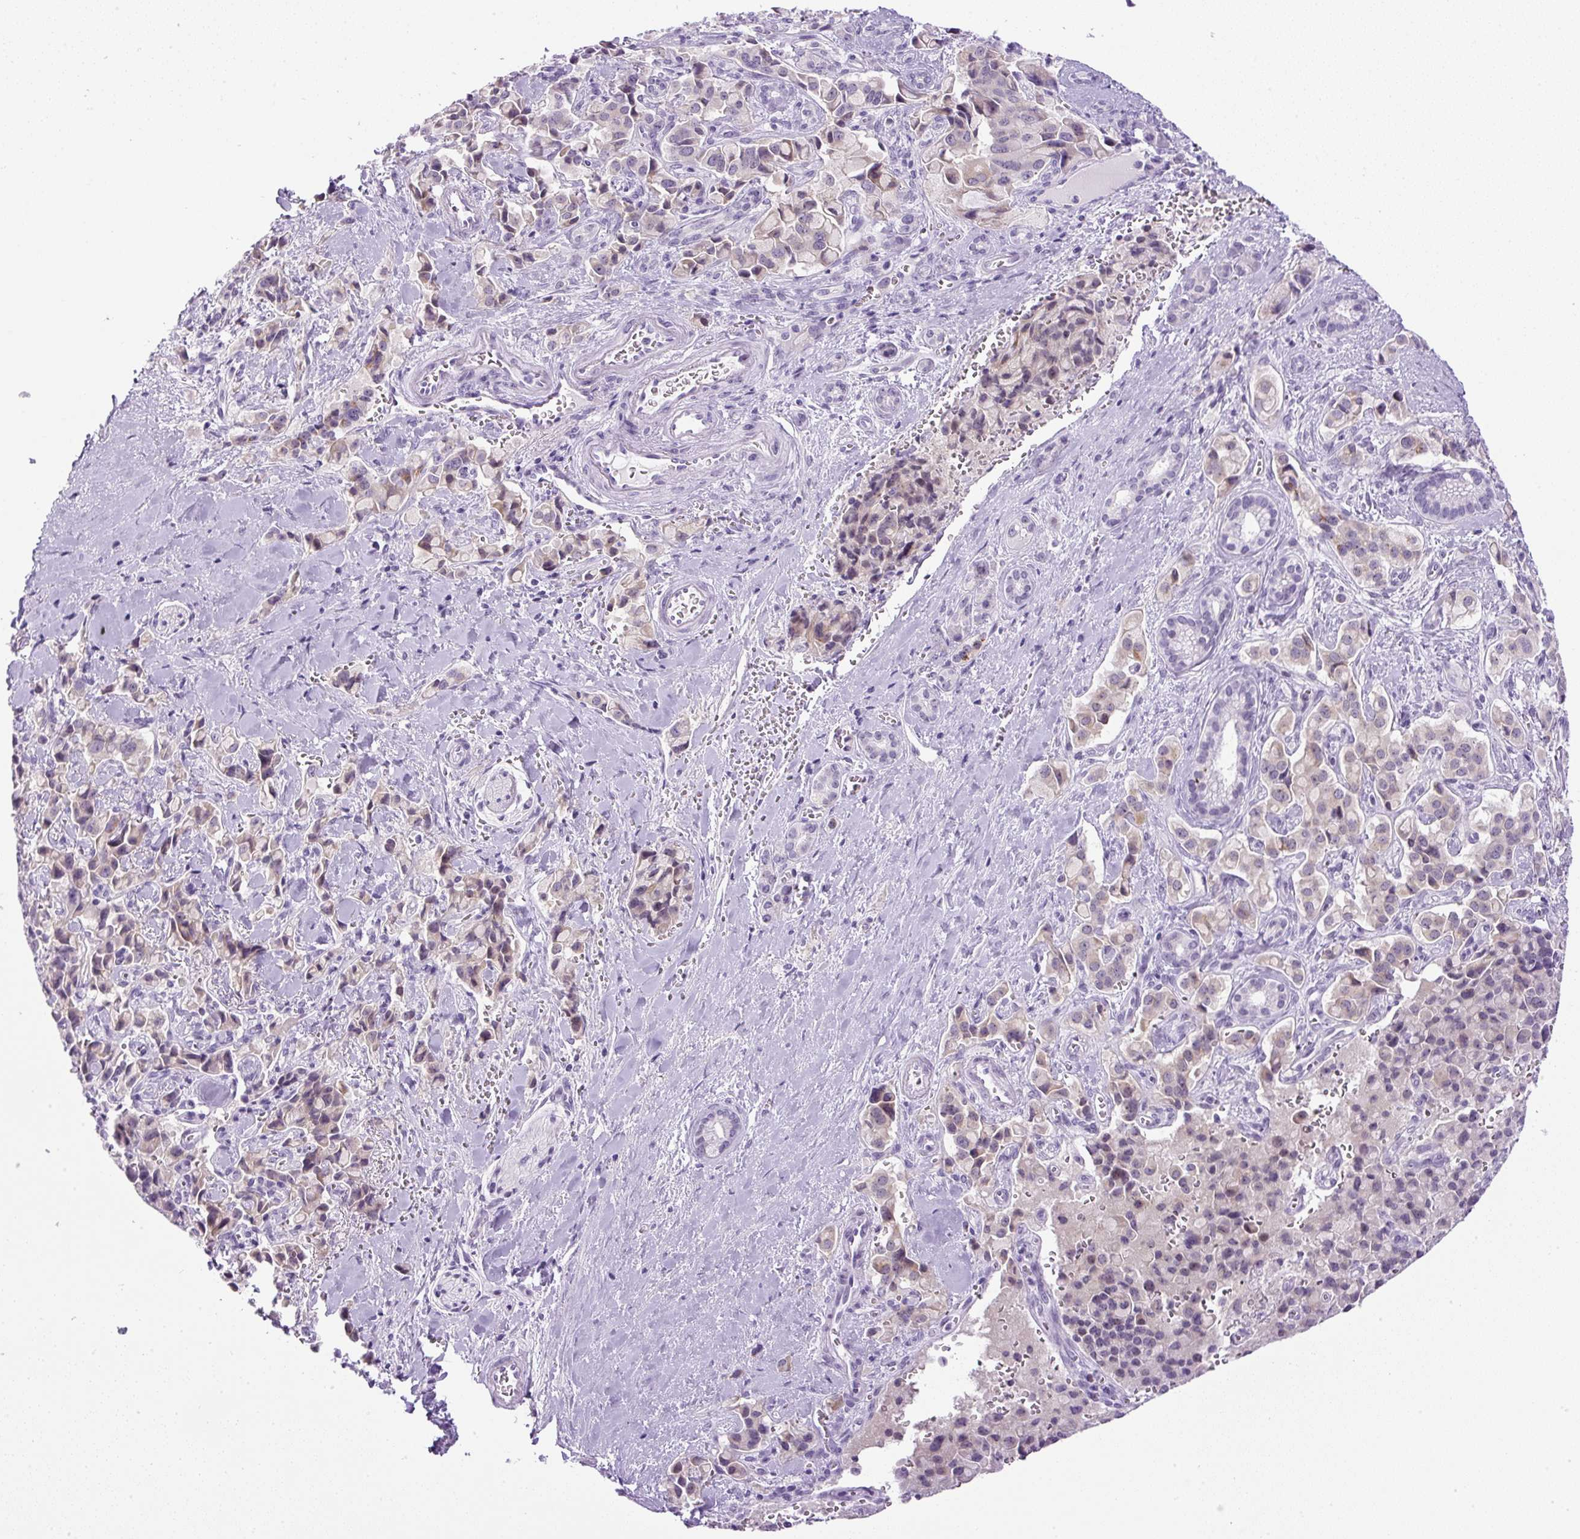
{"staining": {"intensity": "negative", "quantity": "none", "location": "none"}, "tissue": "pancreatic cancer", "cell_type": "Tumor cells", "image_type": "cancer", "snomed": [{"axis": "morphology", "description": "Adenocarcinoma, NOS"}, {"axis": "topography", "description": "Pancreas"}], "caption": "High magnification brightfield microscopy of pancreatic cancer stained with DAB (3,3'-diaminobenzidine) (brown) and counterstained with hematoxylin (blue): tumor cells show no significant positivity.", "gene": "RHBDD2", "patient": {"sex": "male", "age": 65}}